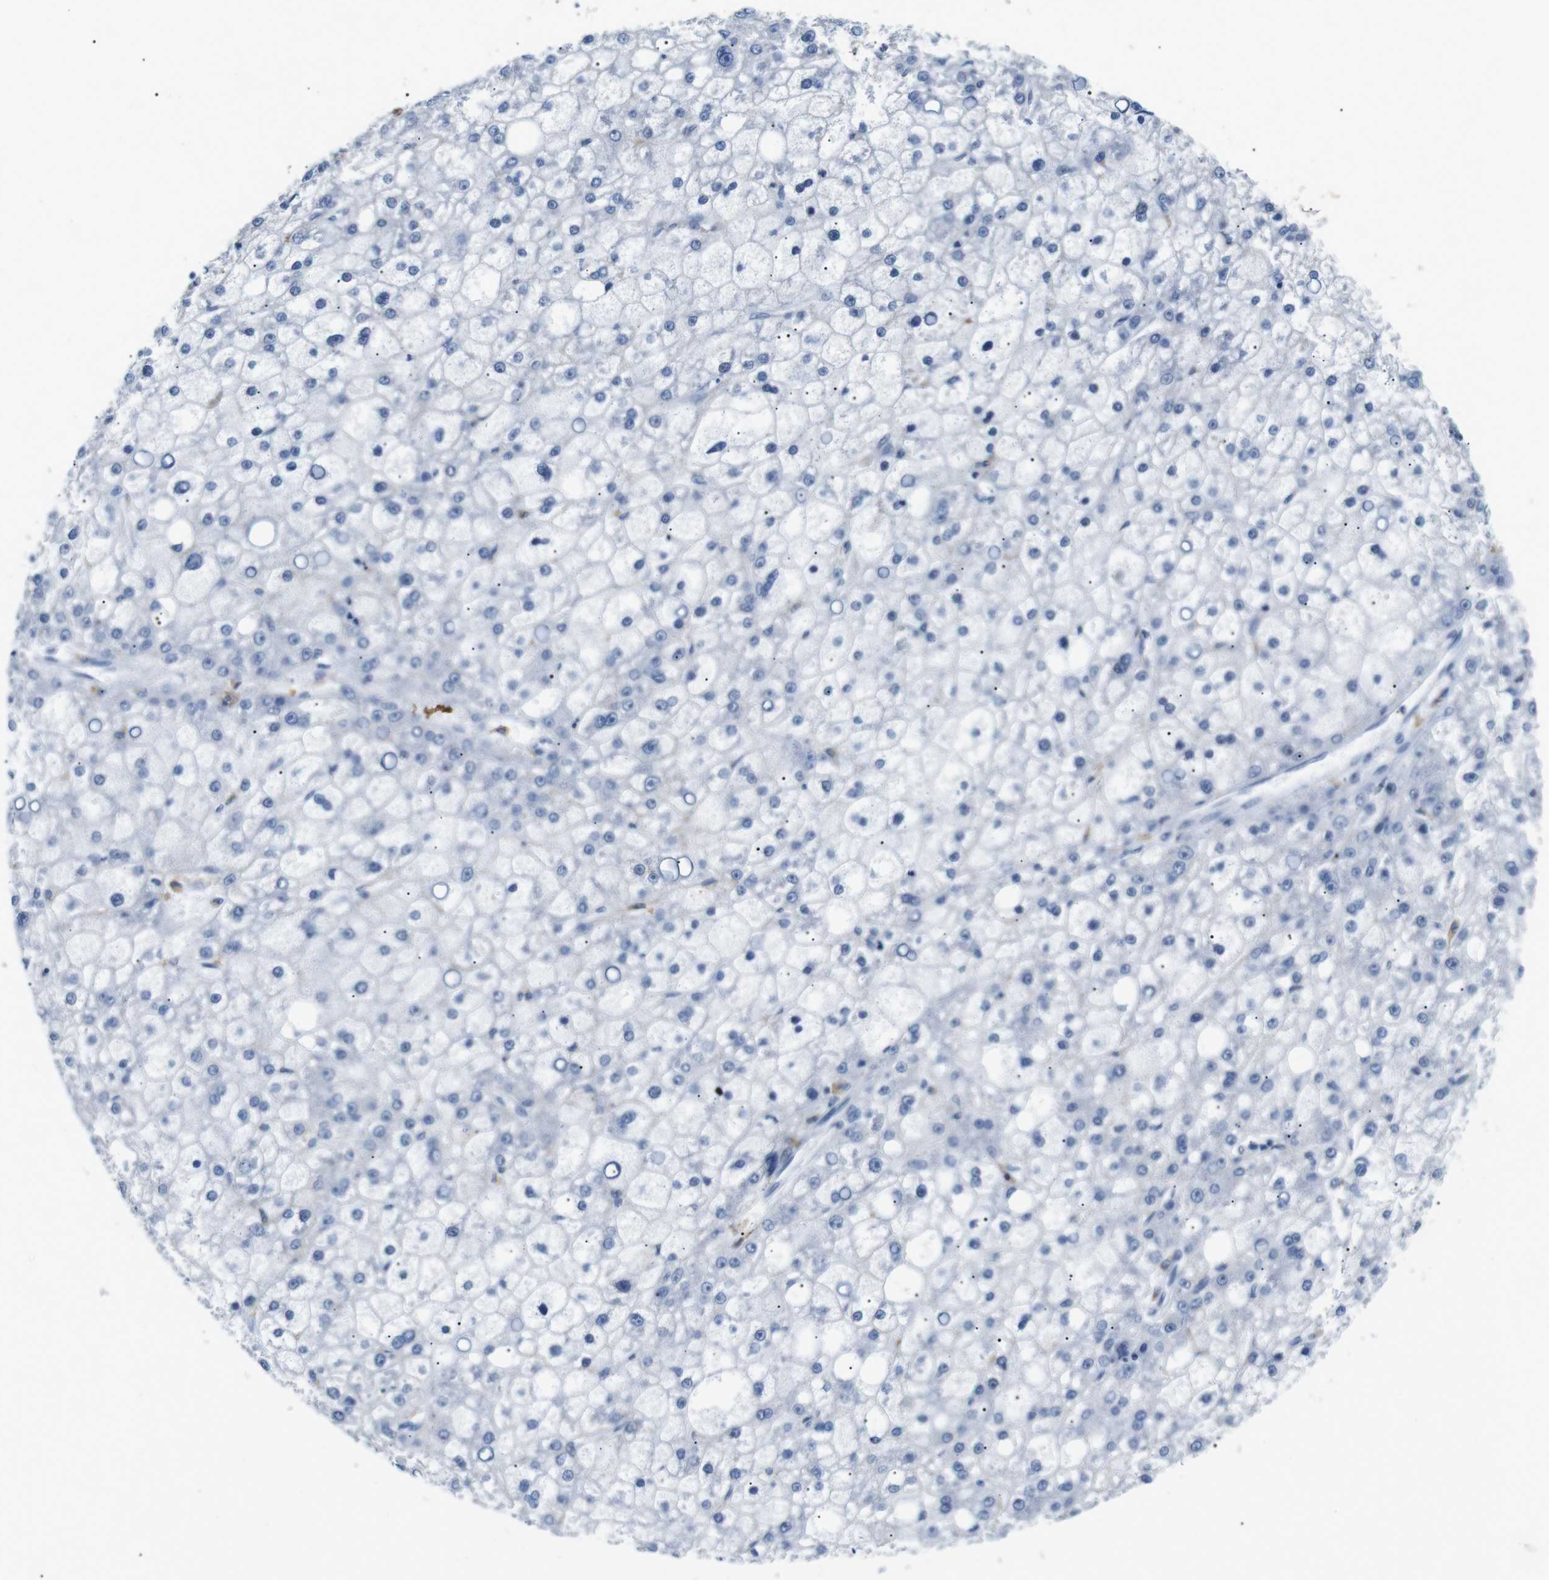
{"staining": {"intensity": "negative", "quantity": "none", "location": "none"}, "tissue": "liver cancer", "cell_type": "Tumor cells", "image_type": "cancer", "snomed": [{"axis": "morphology", "description": "Carcinoma, Hepatocellular, NOS"}, {"axis": "topography", "description": "Liver"}], "caption": "The histopathology image reveals no staining of tumor cells in hepatocellular carcinoma (liver).", "gene": "FCGRT", "patient": {"sex": "male", "age": 67}}